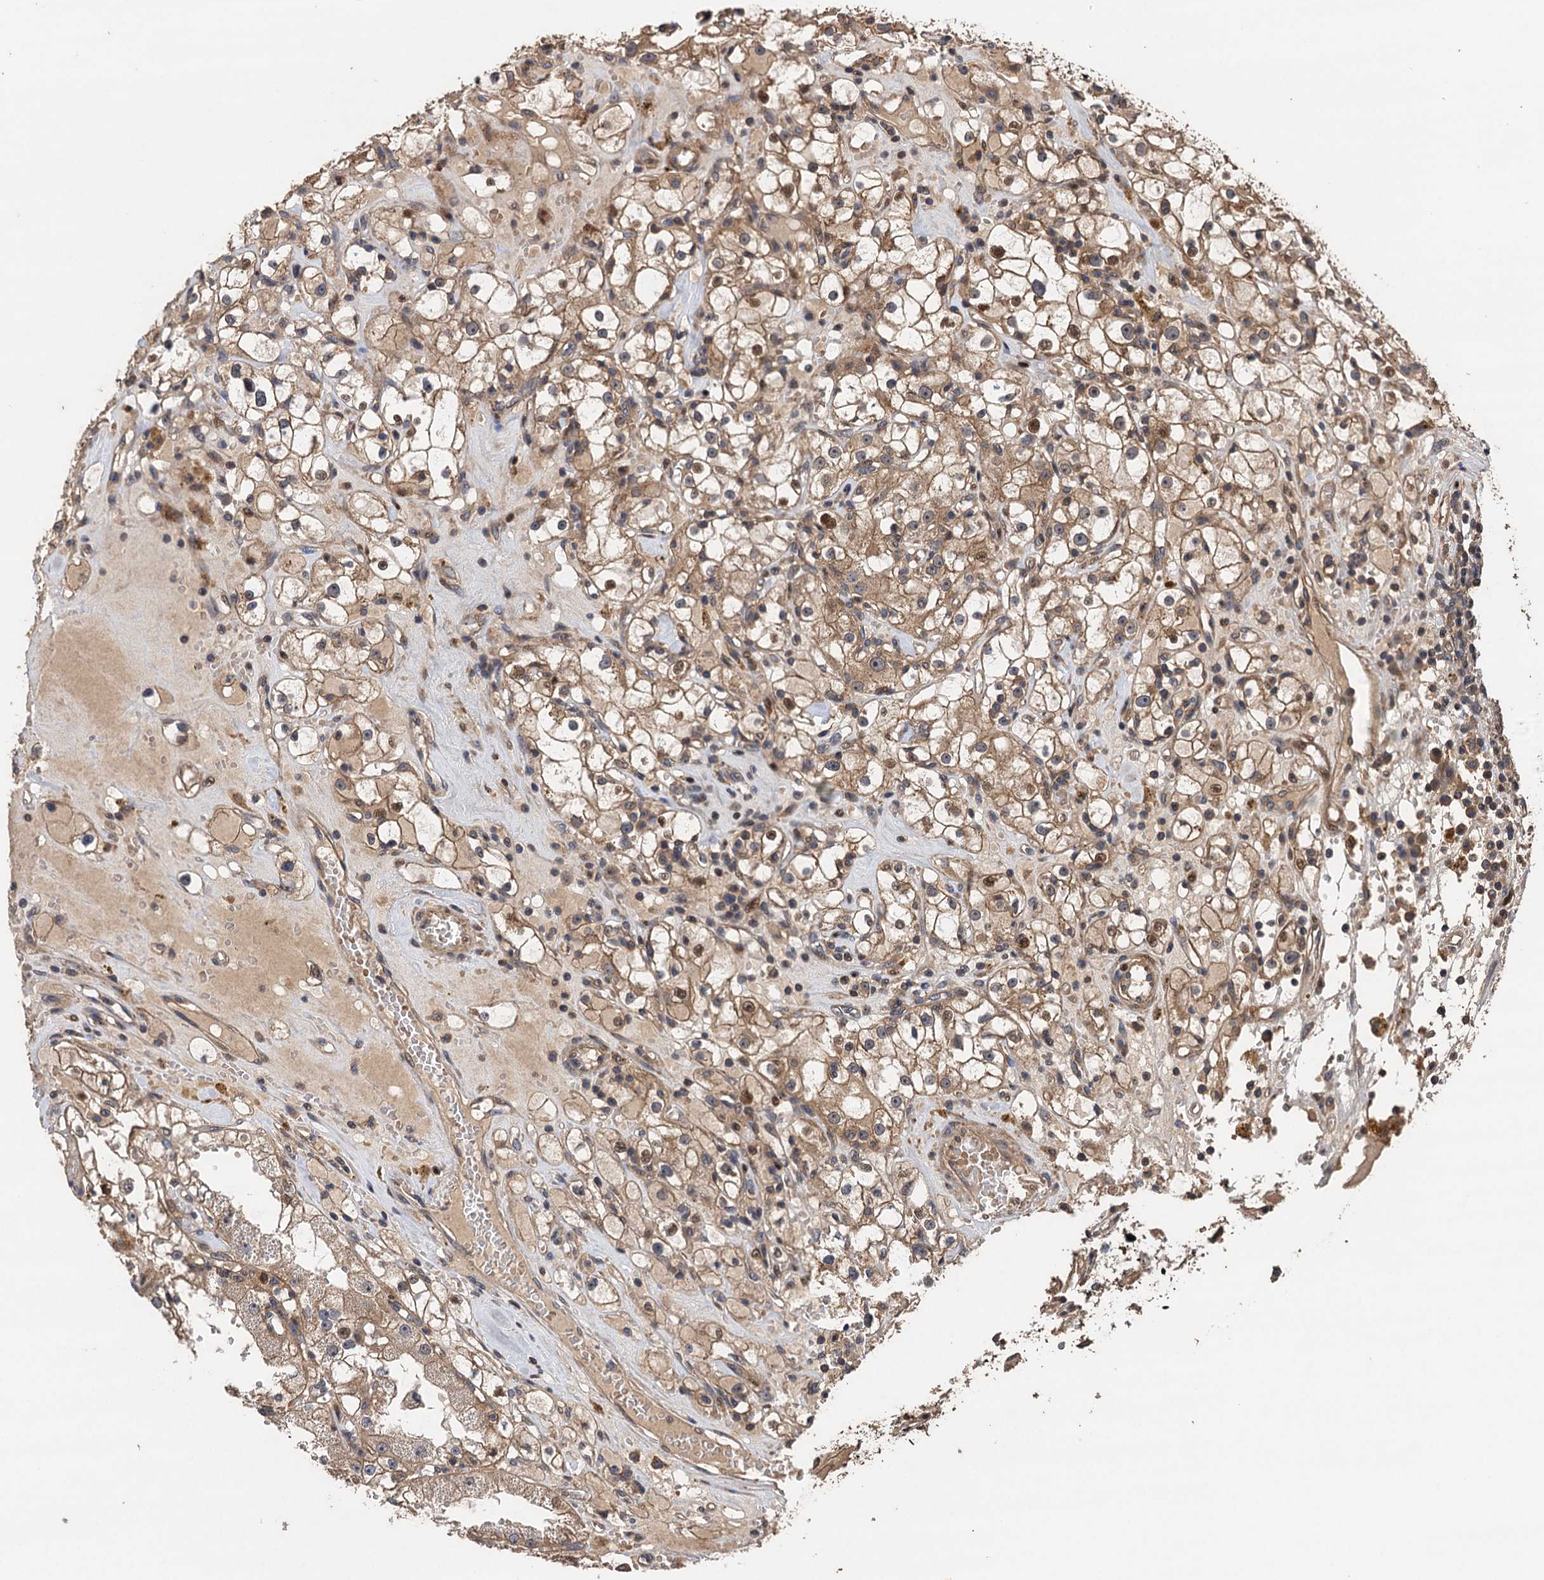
{"staining": {"intensity": "moderate", "quantity": ">75%", "location": "cytoplasmic/membranous,nuclear"}, "tissue": "renal cancer", "cell_type": "Tumor cells", "image_type": "cancer", "snomed": [{"axis": "morphology", "description": "Adenocarcinoma, NOS"}, {"axis": "topography", "description": "Kidney"}], "caption": "Renal cancer was stained to show a protein in brown. There is medium levels of moderate cytoplasmic/membranous and nuclear staining in about >75% of tumor cells. (DAB (3,3'-diaminobenzidine) = brown stain, brightfield microscopy at high magnification).", "gene": "TMEM39B", "patient": {"sex": "male", "age": 56}}